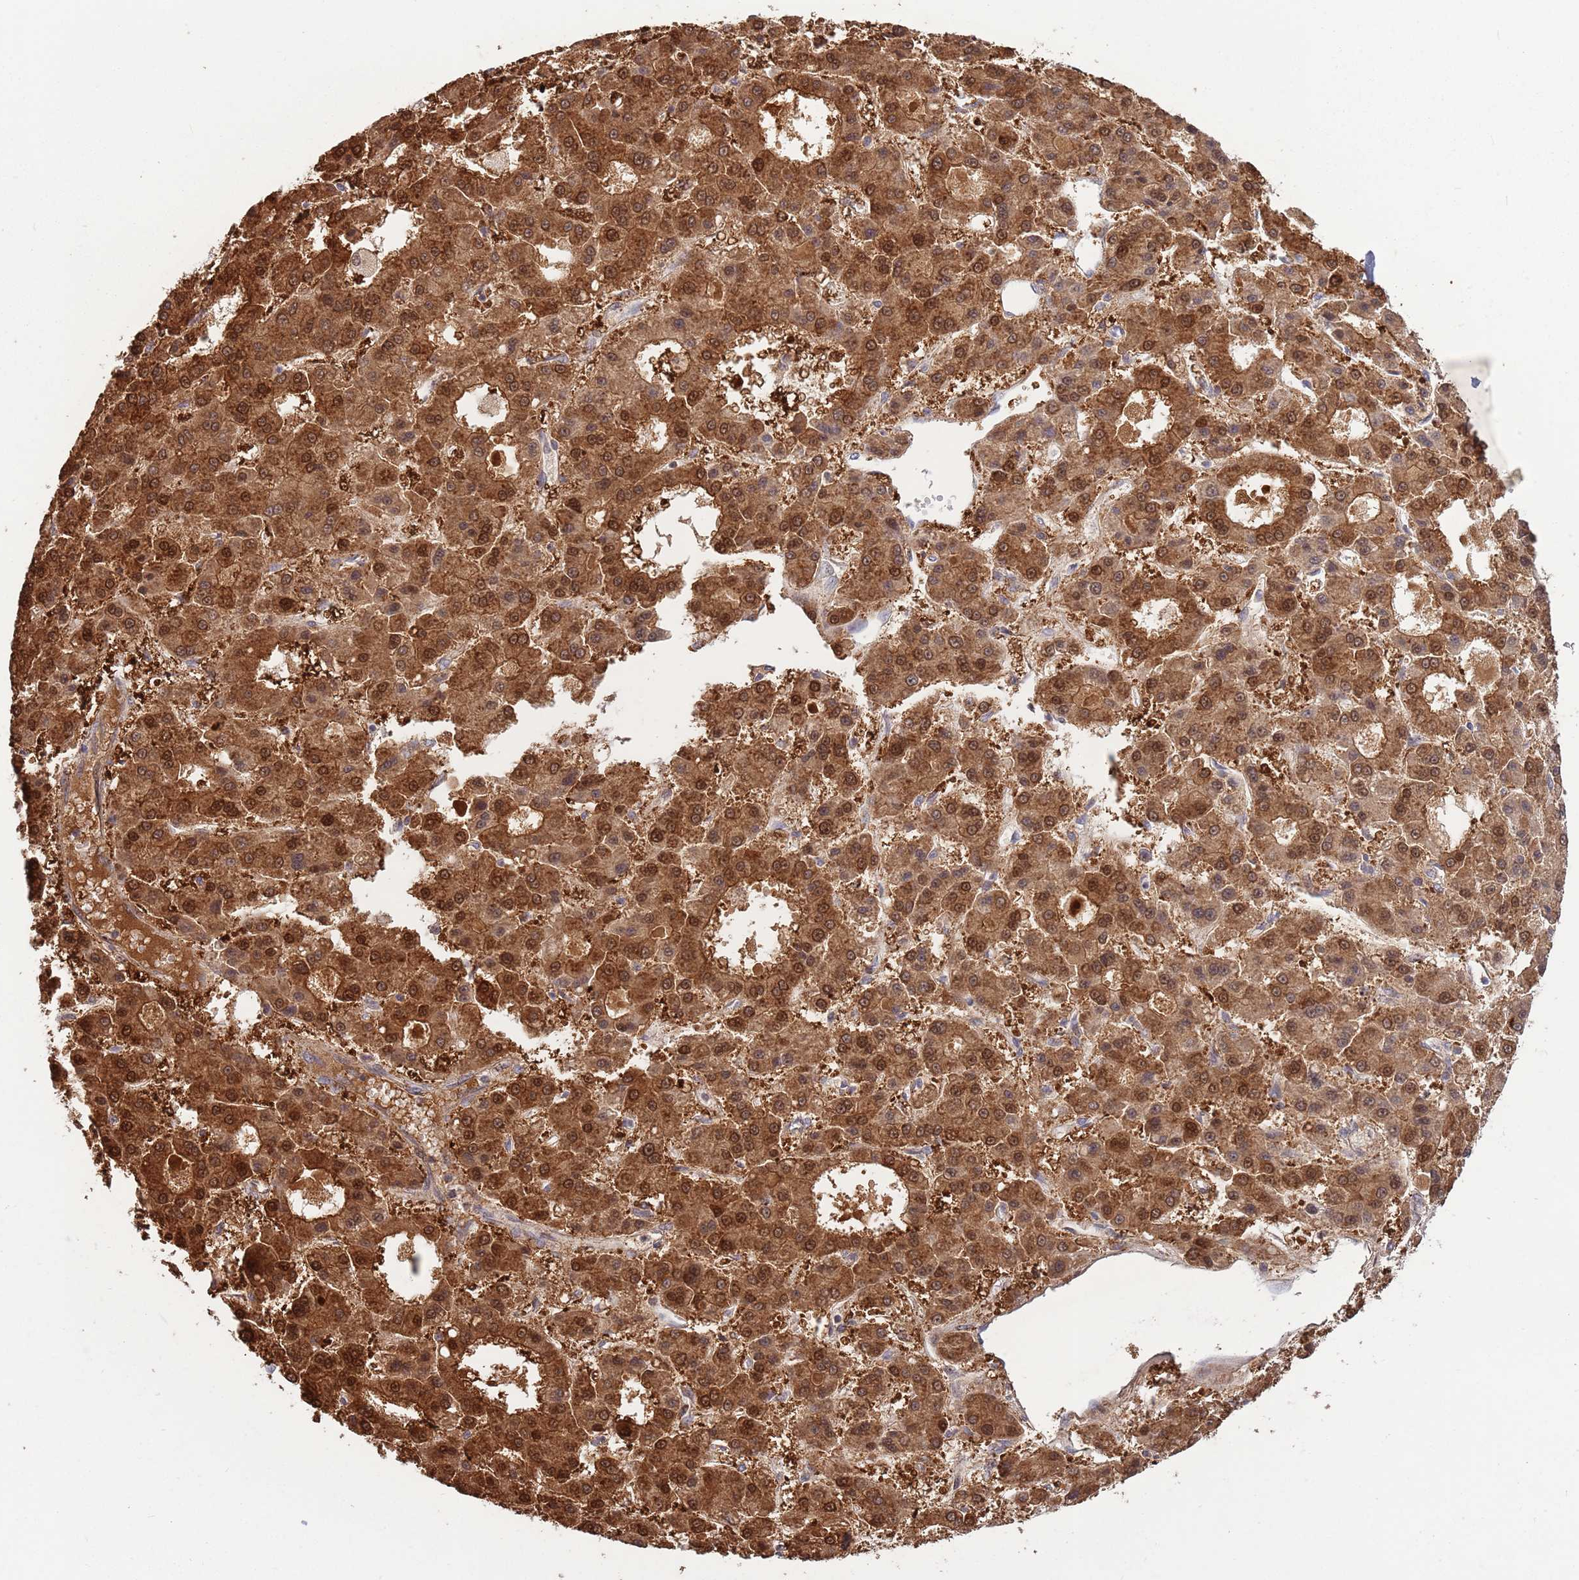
{"staining": {"intensity": "strong", "quantity": ">75%", "location": "cytoplasmic/membranous,nuclear"}, "tissue": "liver cancer", "cell_type": "Tumor cells", "image_type": "cancer", "snomed": [{"axis": "morphology", "description": "Carcinoma, Hepatocellular, NOS"}, {"axis": "topography", "description": "Liver"}], "caption": "Strong cytoplasmic/membranous and nuclear staining for a protein is appreciated in approximately >75% of tumor cells of liver cancer using immunohistochemistry.", "gene": "SALL1", "patient": {"sex": "male", "age": 70}}